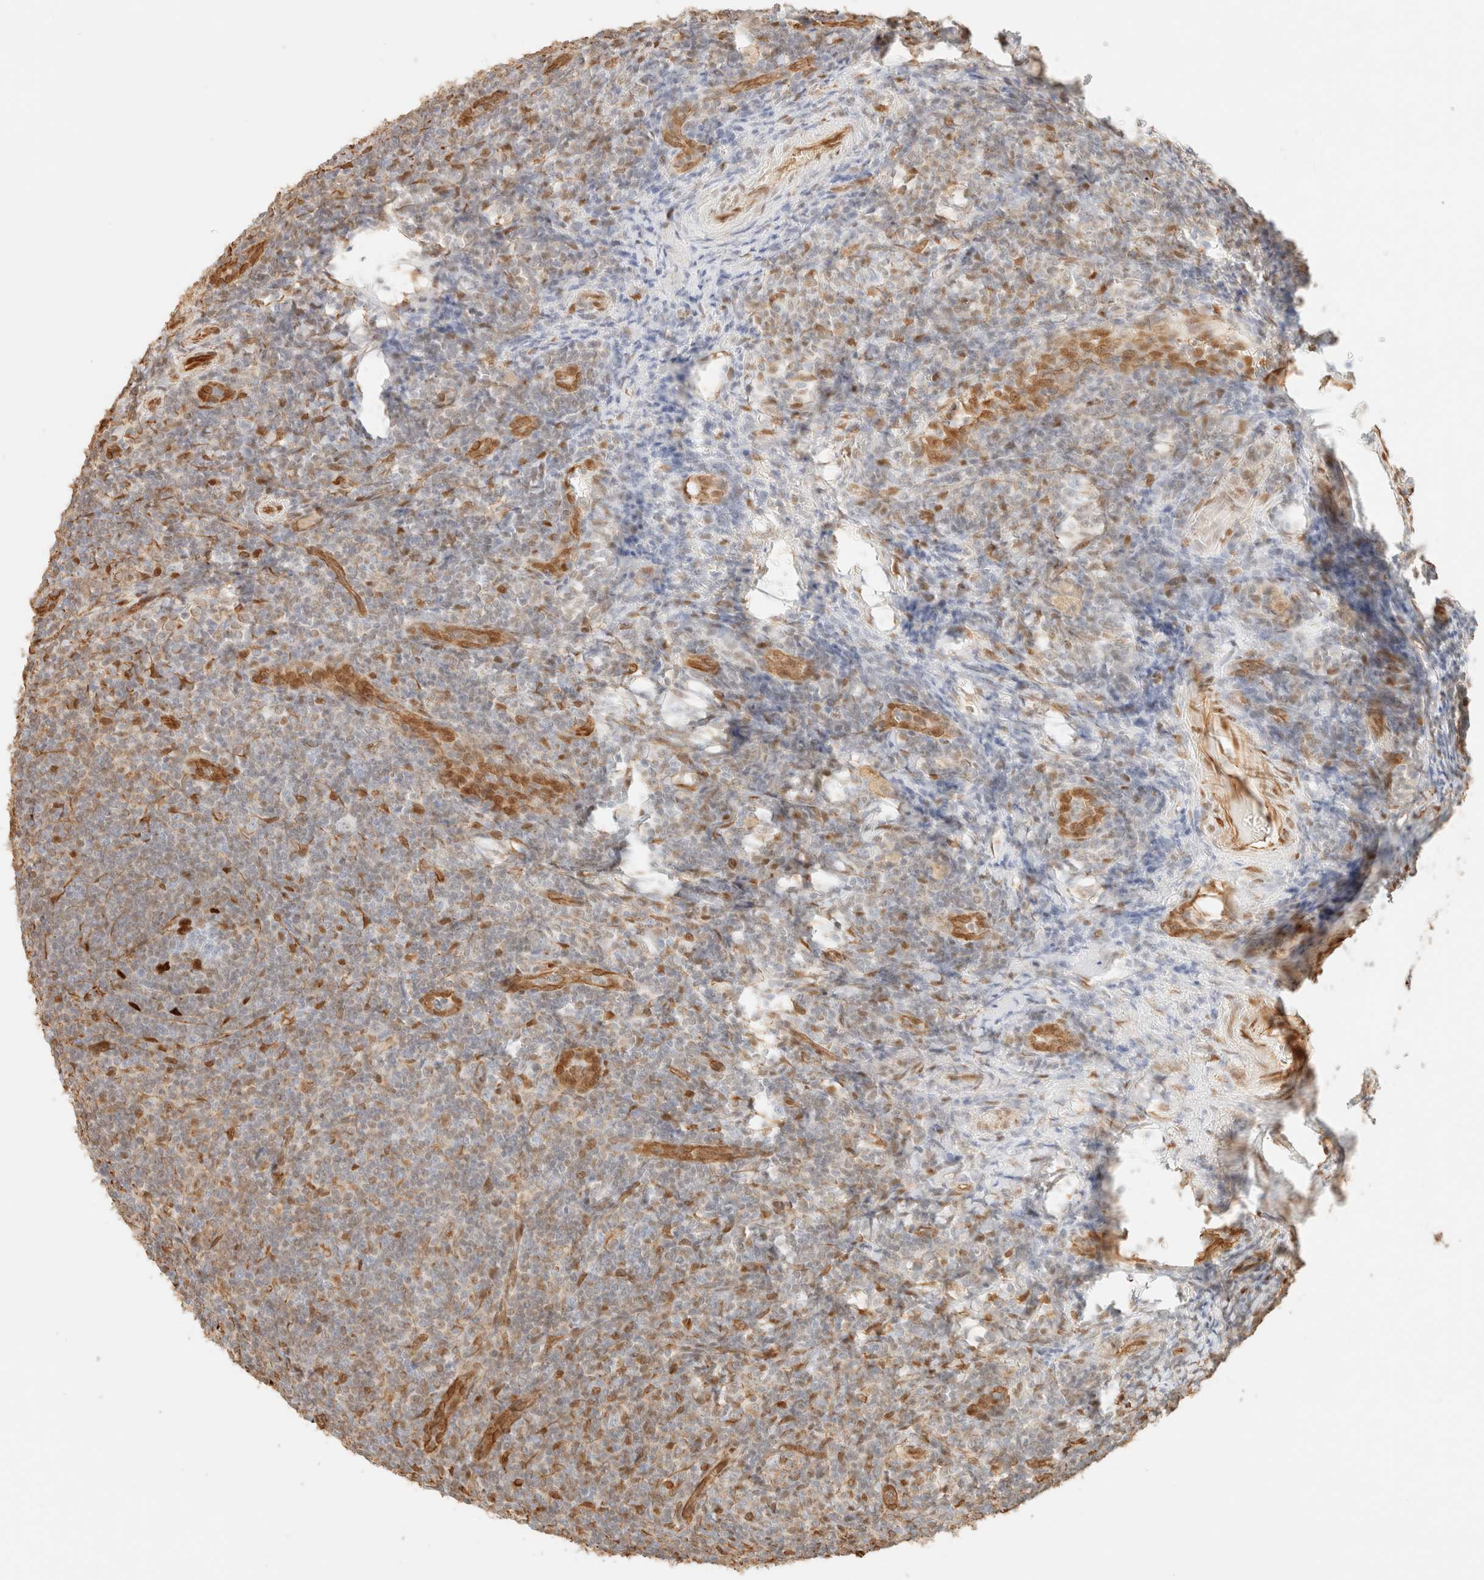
{"staining": {"intensity": "strong", "quantity": "<25%", "location": "nuclear"}, "tissue": "tonsil", "cell_type": "Germinal center cells", "image_type": "normal", "snomed": [{"axis": "morphology", "description": "Normal tissue, NOS"}, {"axis": "topography", "description": "Tonsil"}], "caption": "DAB (3,3'-diaminobenzidine) immunohistochemical staining of unremarkable tonsil exhibits strong nuclear protein expression in approximately <25% of germinal center cells.", "gene": "ZSCAN18", "patient": {"sex": "male", "age": 37}}